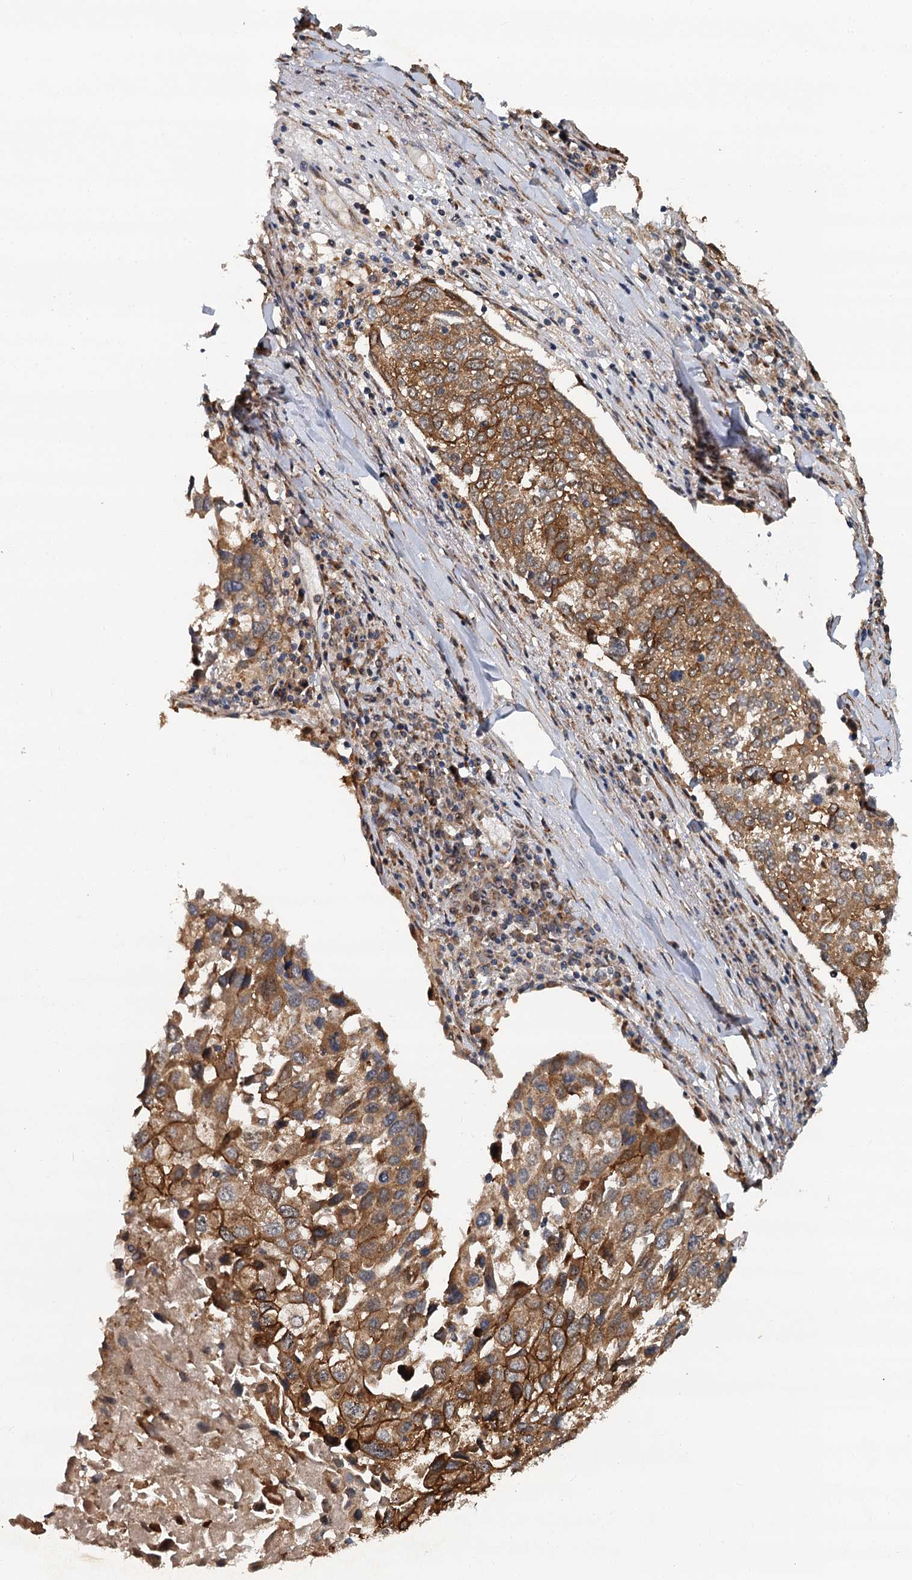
{"staining": {"intensity": "moderate", "quantity": ">75%", "location": "cytoplasmic/membranous"}, "tissue": "lung cancer", "cell_type": "Tumor cells", "image_type": "cancer", "snomed": [{"axis": "morphology", "description": "Squamous cell carcinoma, NOS"}, {"axis": "topography", "description": "Lung"}], "caption": "IHC histopathology image of human lung cancer (squamous cell carcinoma) stained for a protein (brown), which exhibits medium levels of moderate cytoplasmic/membranous positivity in about >75% of tumor cells.", "gene": "LRRK2", "patient": {"sex": "male", "age": 65}}